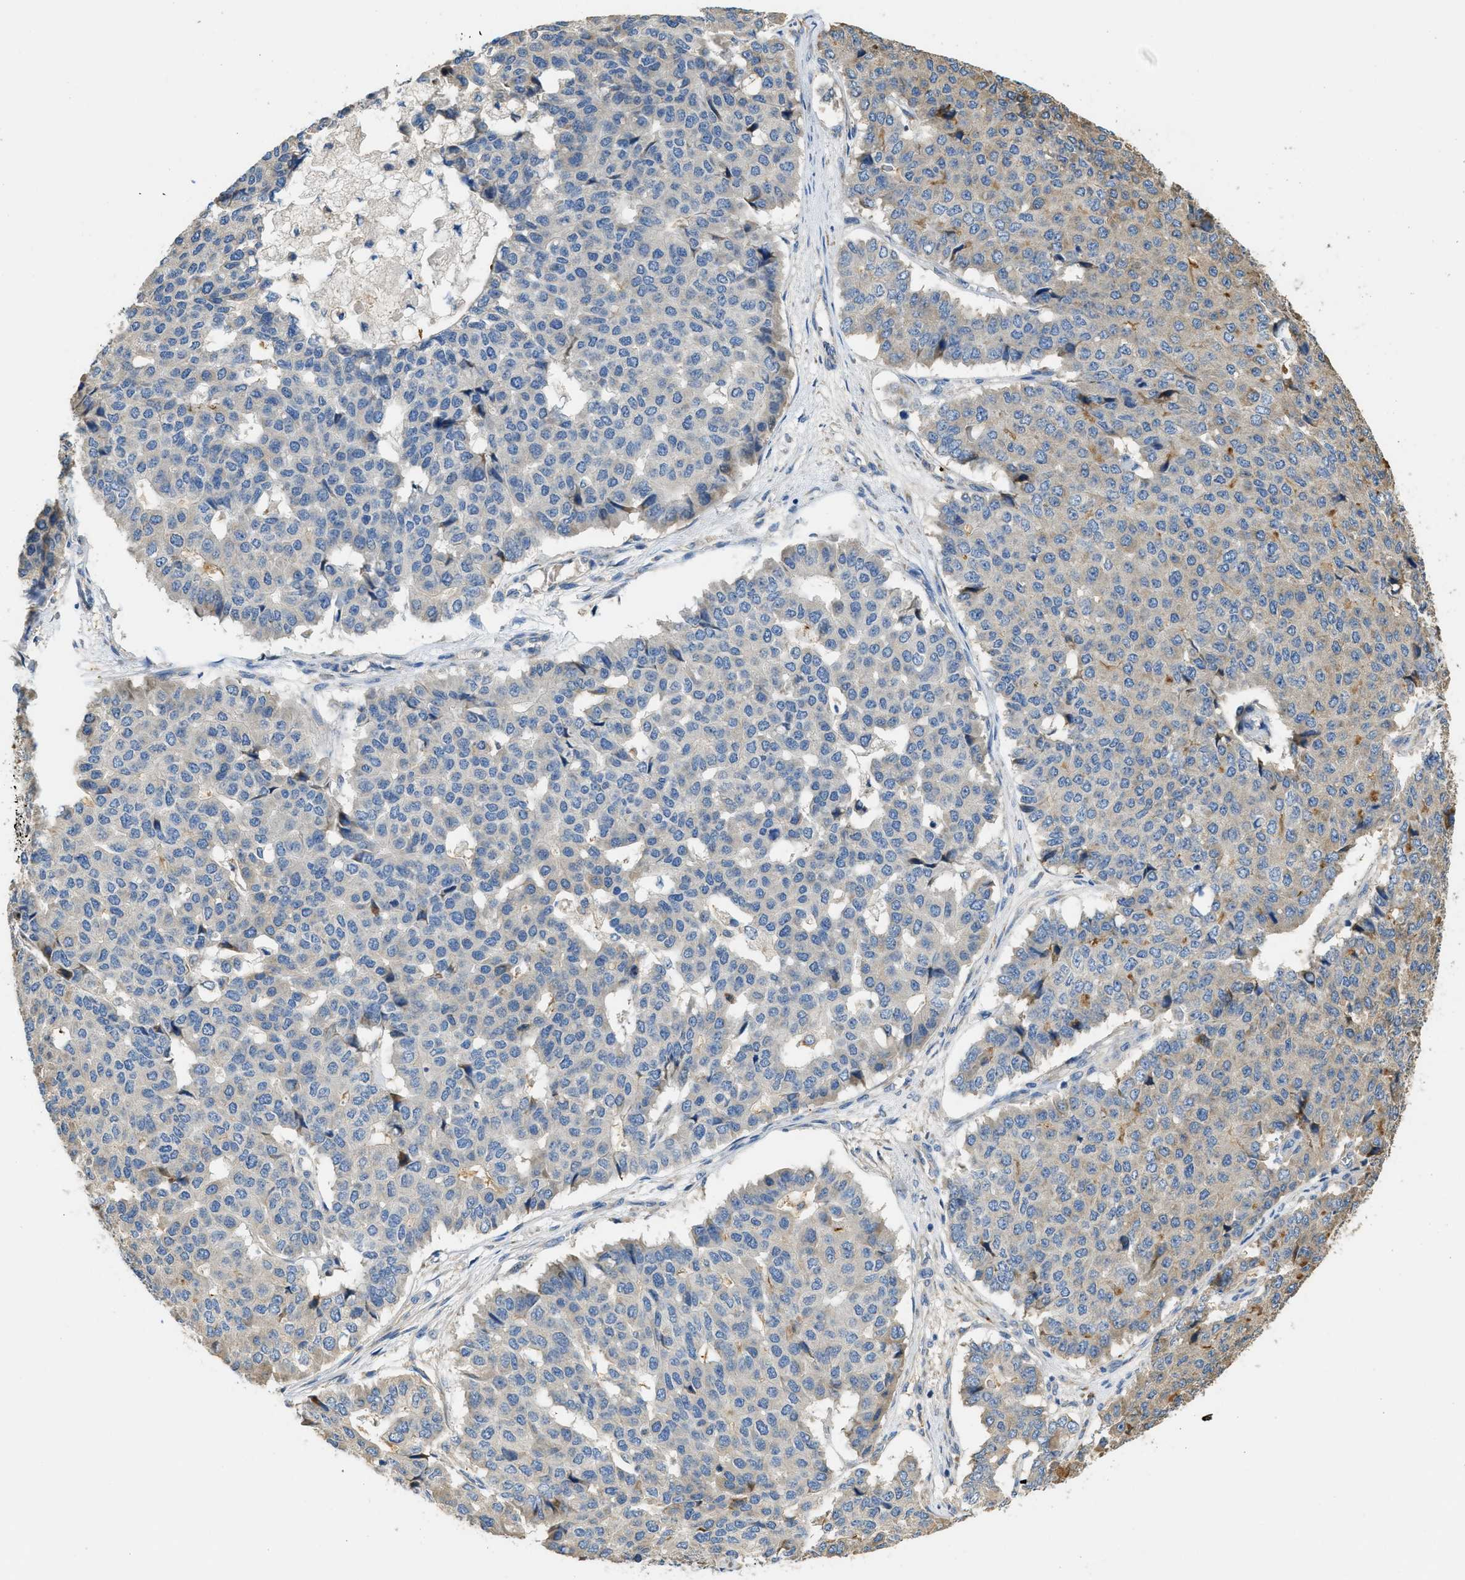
{"staining": {"intensity": "weak", "quantity": "<25%", "location": "cytoplasmic/membranous"}, "tissue": "pancreatic cancer", "cell_type": "Tumor cells", "image_type": "cancer", "snomed": [{"axis": "morphology", "description": "Adenocarcinoma, NOS"}, {"axis": "topography", "description": "Pancreas"}], "caption": "The immunohistochemistry (IHC) image has no significant positivity in tumor cells of pancreatic cancer tissue. The staining is performed using DAB (3,3'-diaminobenzidine) brown chromogen with nuclei counter-stained in using hematoxylin.", "gene": "RIPK2", "patient": {"sex": "male", "age": 50}}